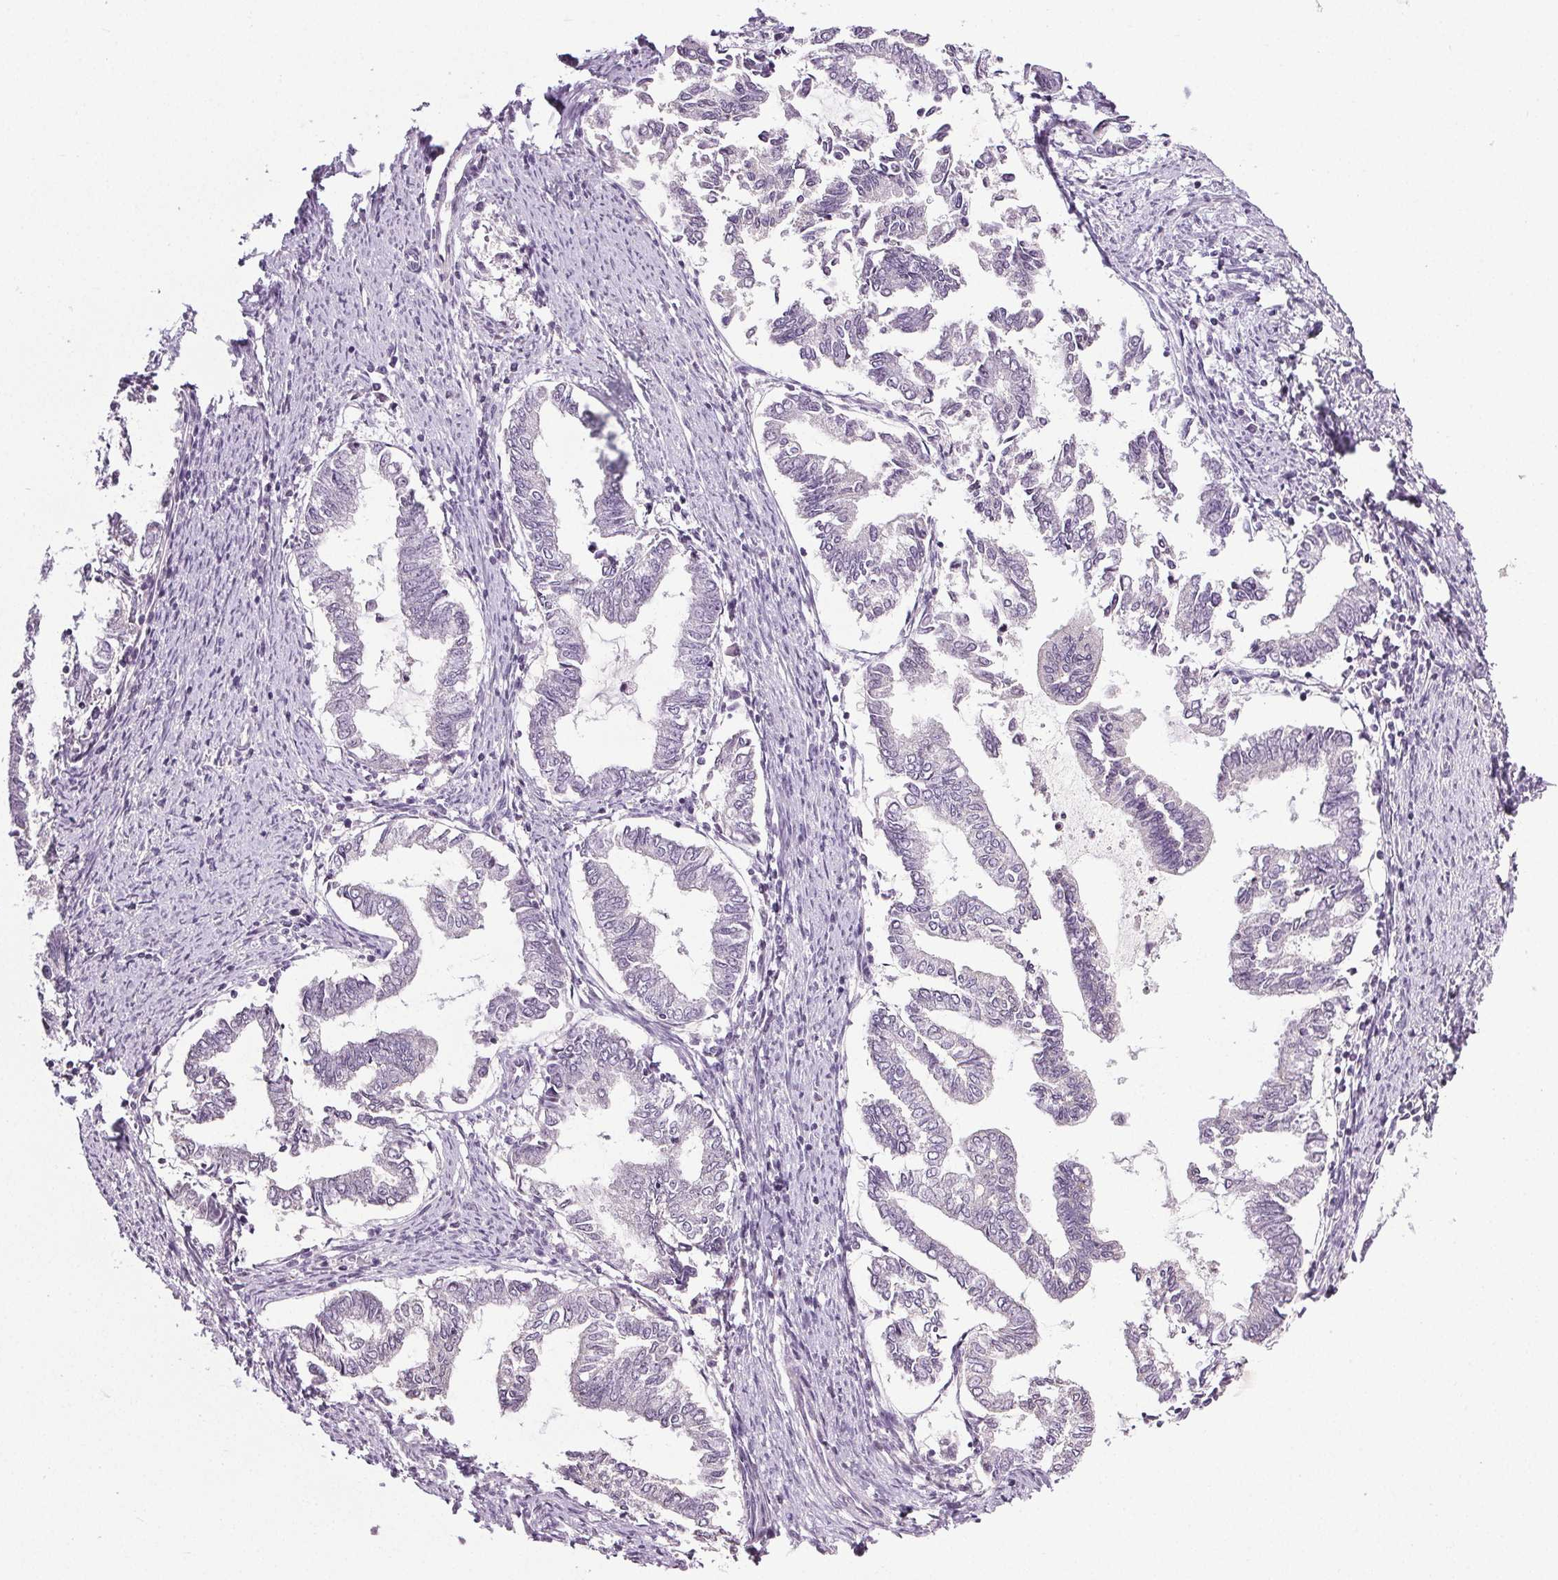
{"staining": {"intensity": "negative", "quantity": "none", "location": "none"}, "tissue": "endometrial cancer", "cell_type": "Tumor cells", "image_type": "cancer", "snomed": [{"axis": "morphology", "description": "Adenocarcinoma, NOS"}, {"axis": "topography", "description": "Endometrium"}], "caption": "DAB (3,3'-diaminobenzidine) immunohistochemical staining of endometrial cancer reveals no significant positivity in tumor cells.", "gene": "COL7A1", "patient": {"sex": "female", "age": 79}}